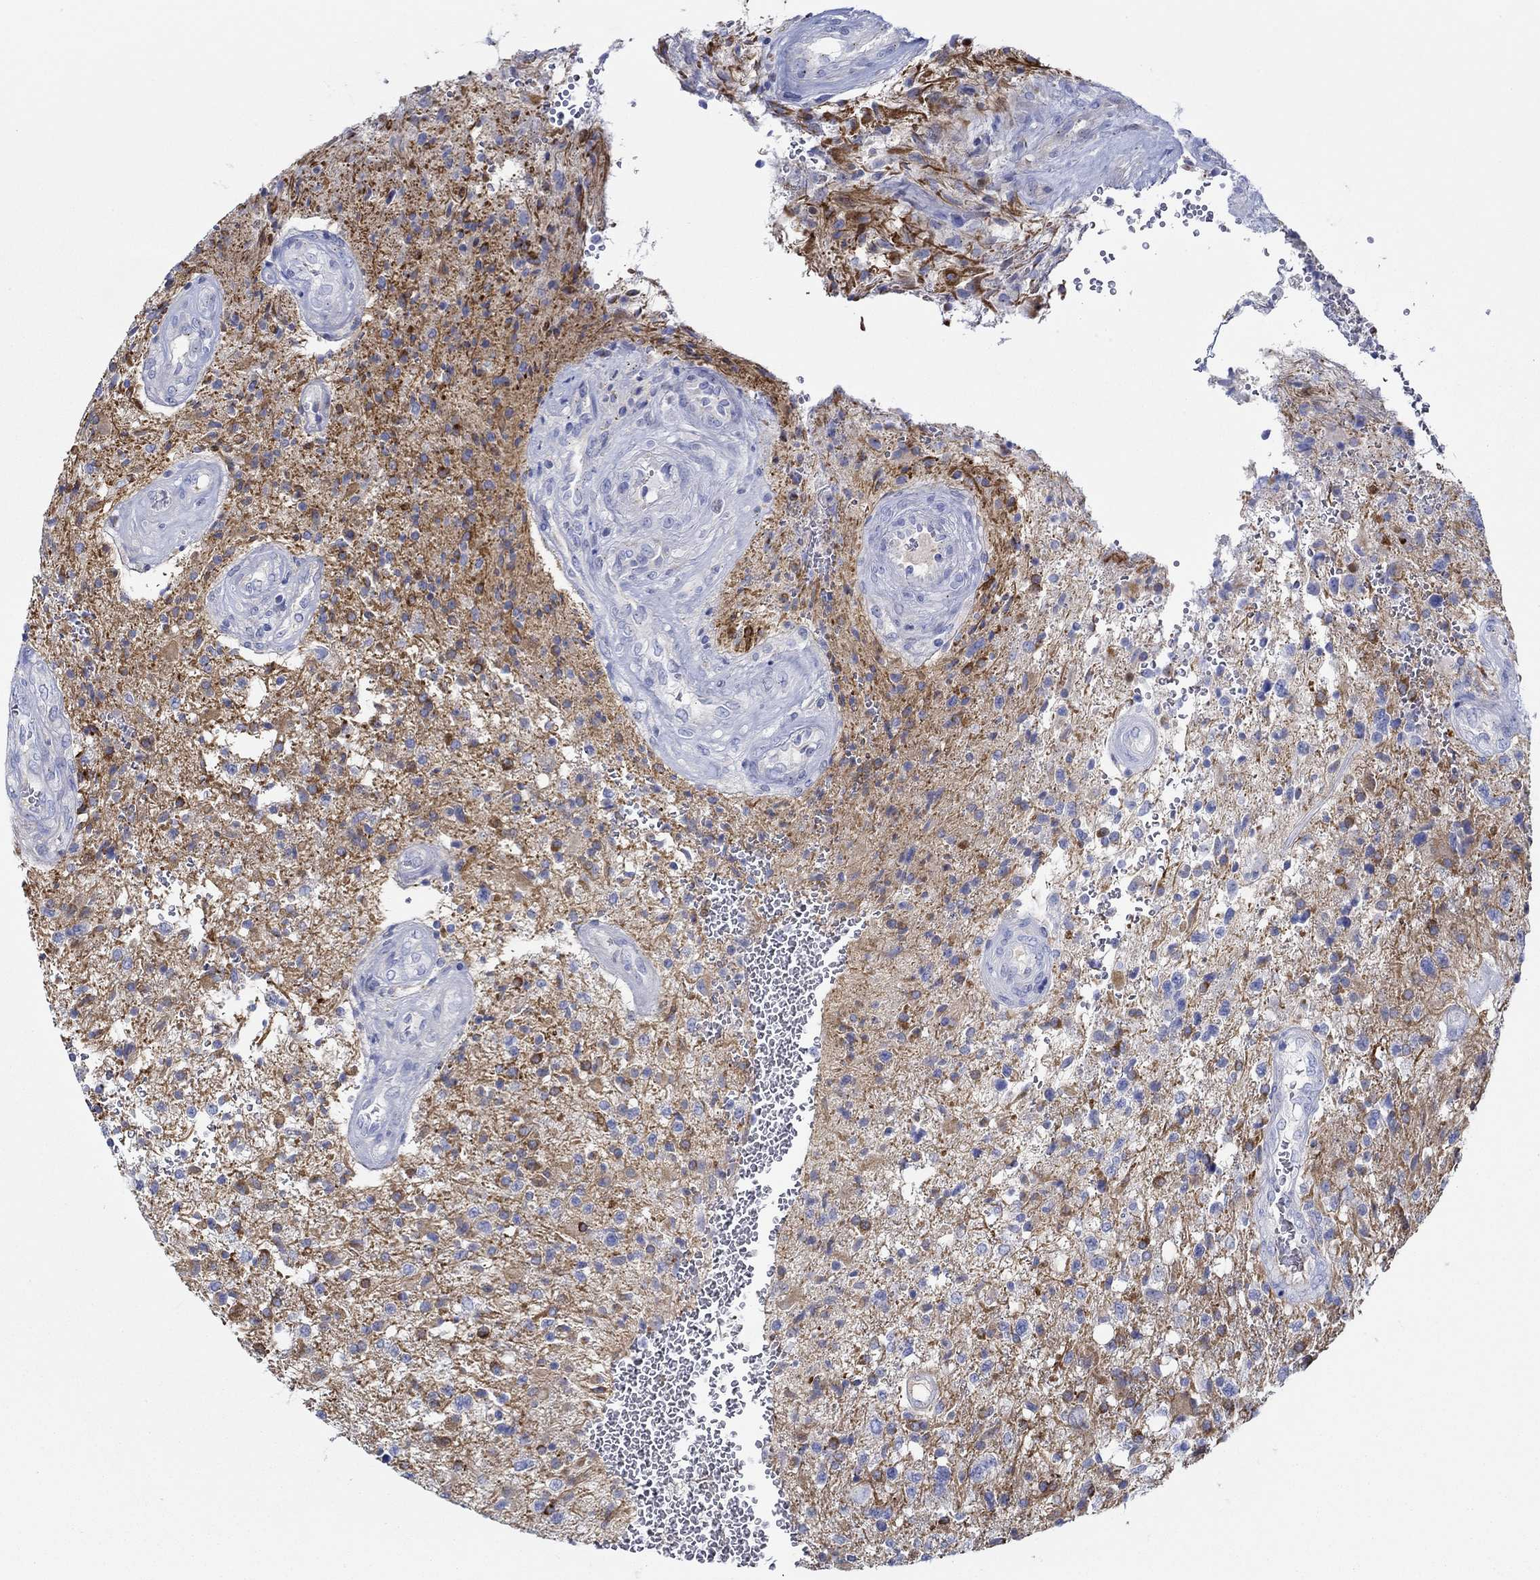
{"staining": {"intensity": "strong", "quantity": "<25%", "location": "cytoplasmic/membranous"}, "tissue": "glioma", "cell_type": "Tumor cells", "image_type": "cancer", "snomed": [{"axis": "morphology", "description": "Glioma, malignant, High grade"}, {"axis": "topography", "description": "Brain"}], "caption": "Immunohistochemical staining of human malignant high-grade glioma demonstrates medium levels of strong cytoplasmic/membranous protein staining in about <25% of tumor cells.", "gene": "IGFBP6", "patient": {"sex": "male", "age": 56}}